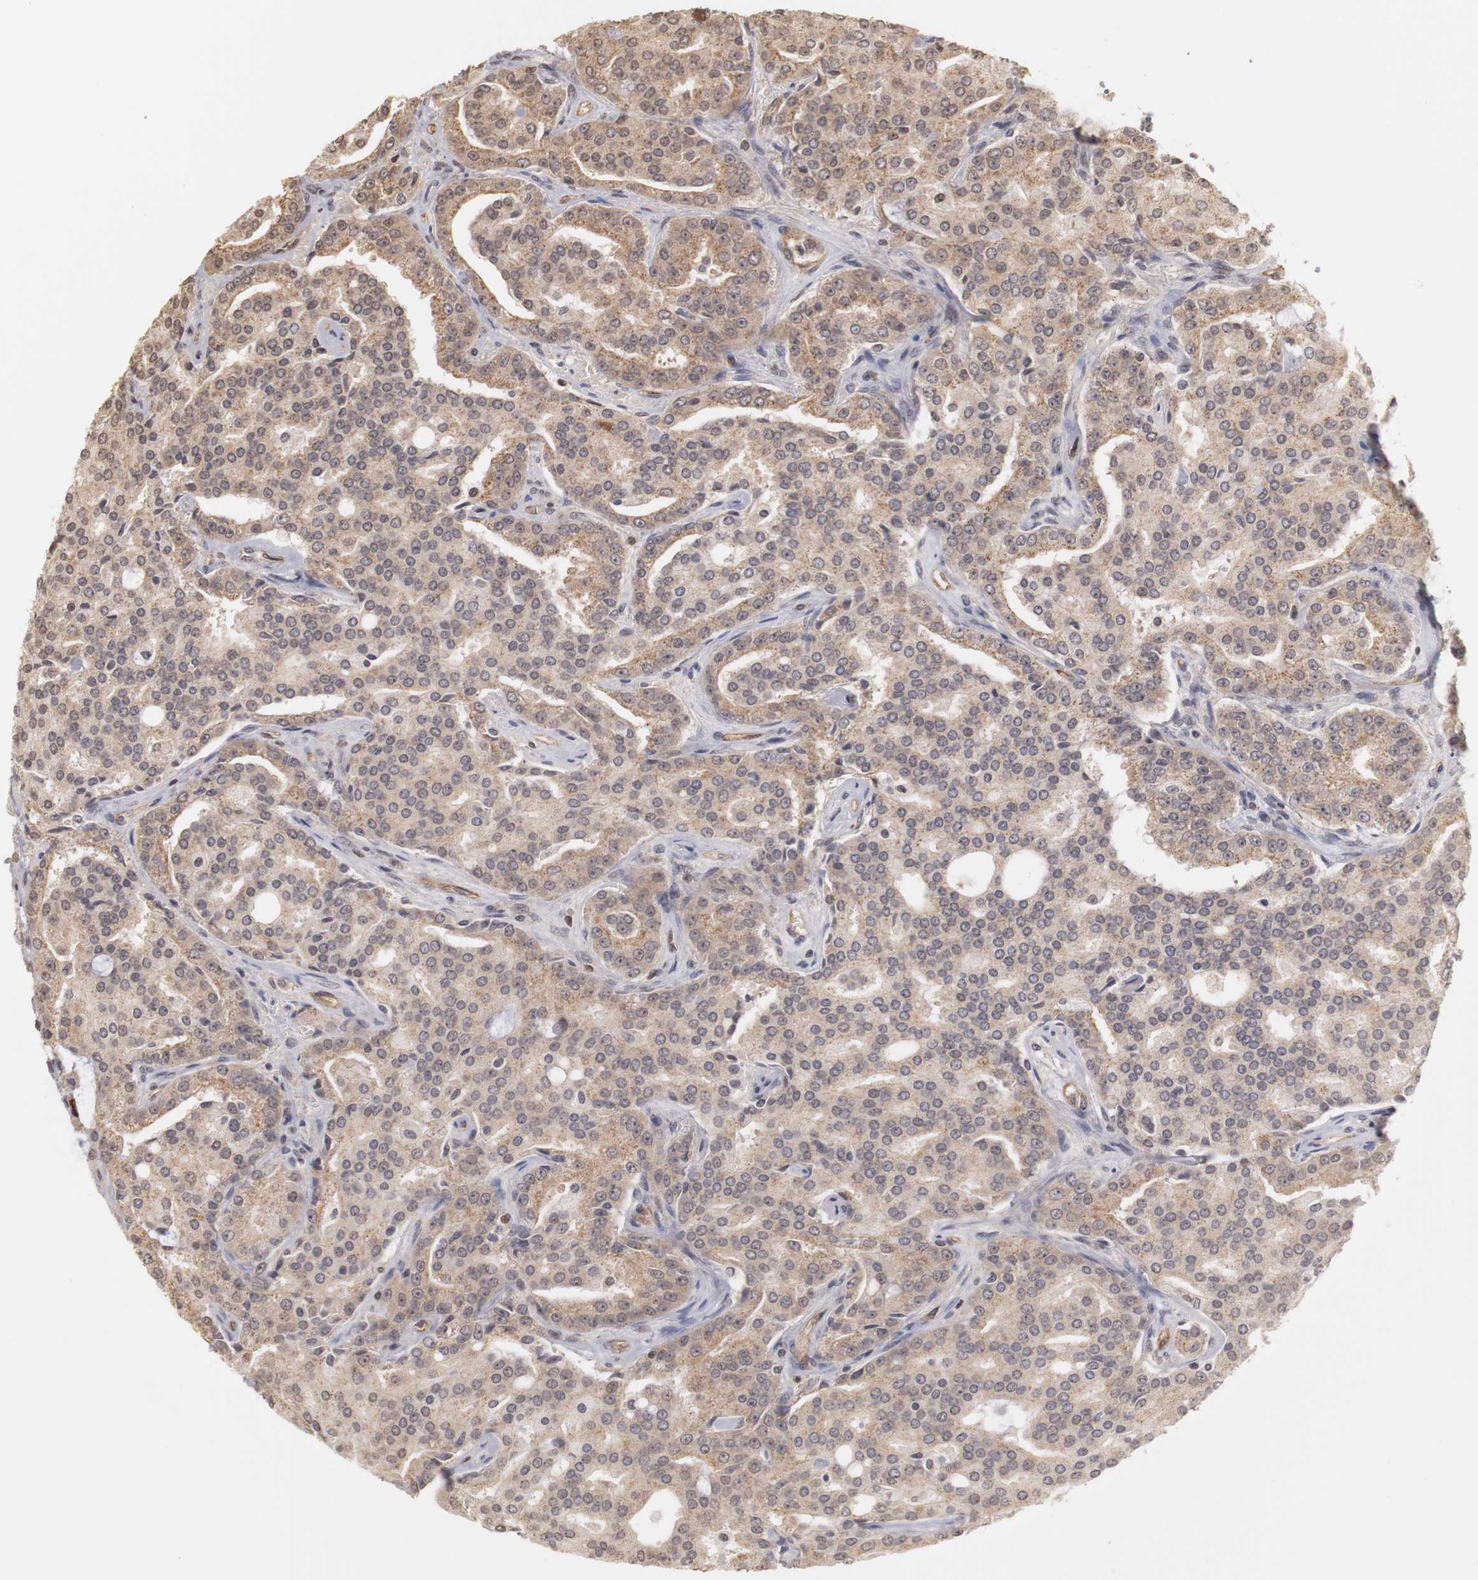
{"staining": {"intensity": "weak", "quantity": ">75%", "location": "cytoplasmic/membranous"}, "tissue": "prostate cancer", "cell_type": "Tumor cells", "image_type": "cancer", "snomed": [{"axis": "morphology", "description": "Adenocarcinoma, High grade"}, {"axis": "topography", "description": "Prostate"}], "caption": "Prostate adenocarcinoma (high-grade) stained with immunohistochemistry reveals weak cytoplasmic/membranous expression in approximately >75% of tumor cells. (Brightfield microscopy of DAB IHC at high magnification).", "gene": "PLEKHA1", "patient": {"sex": "male", "age": 72}}